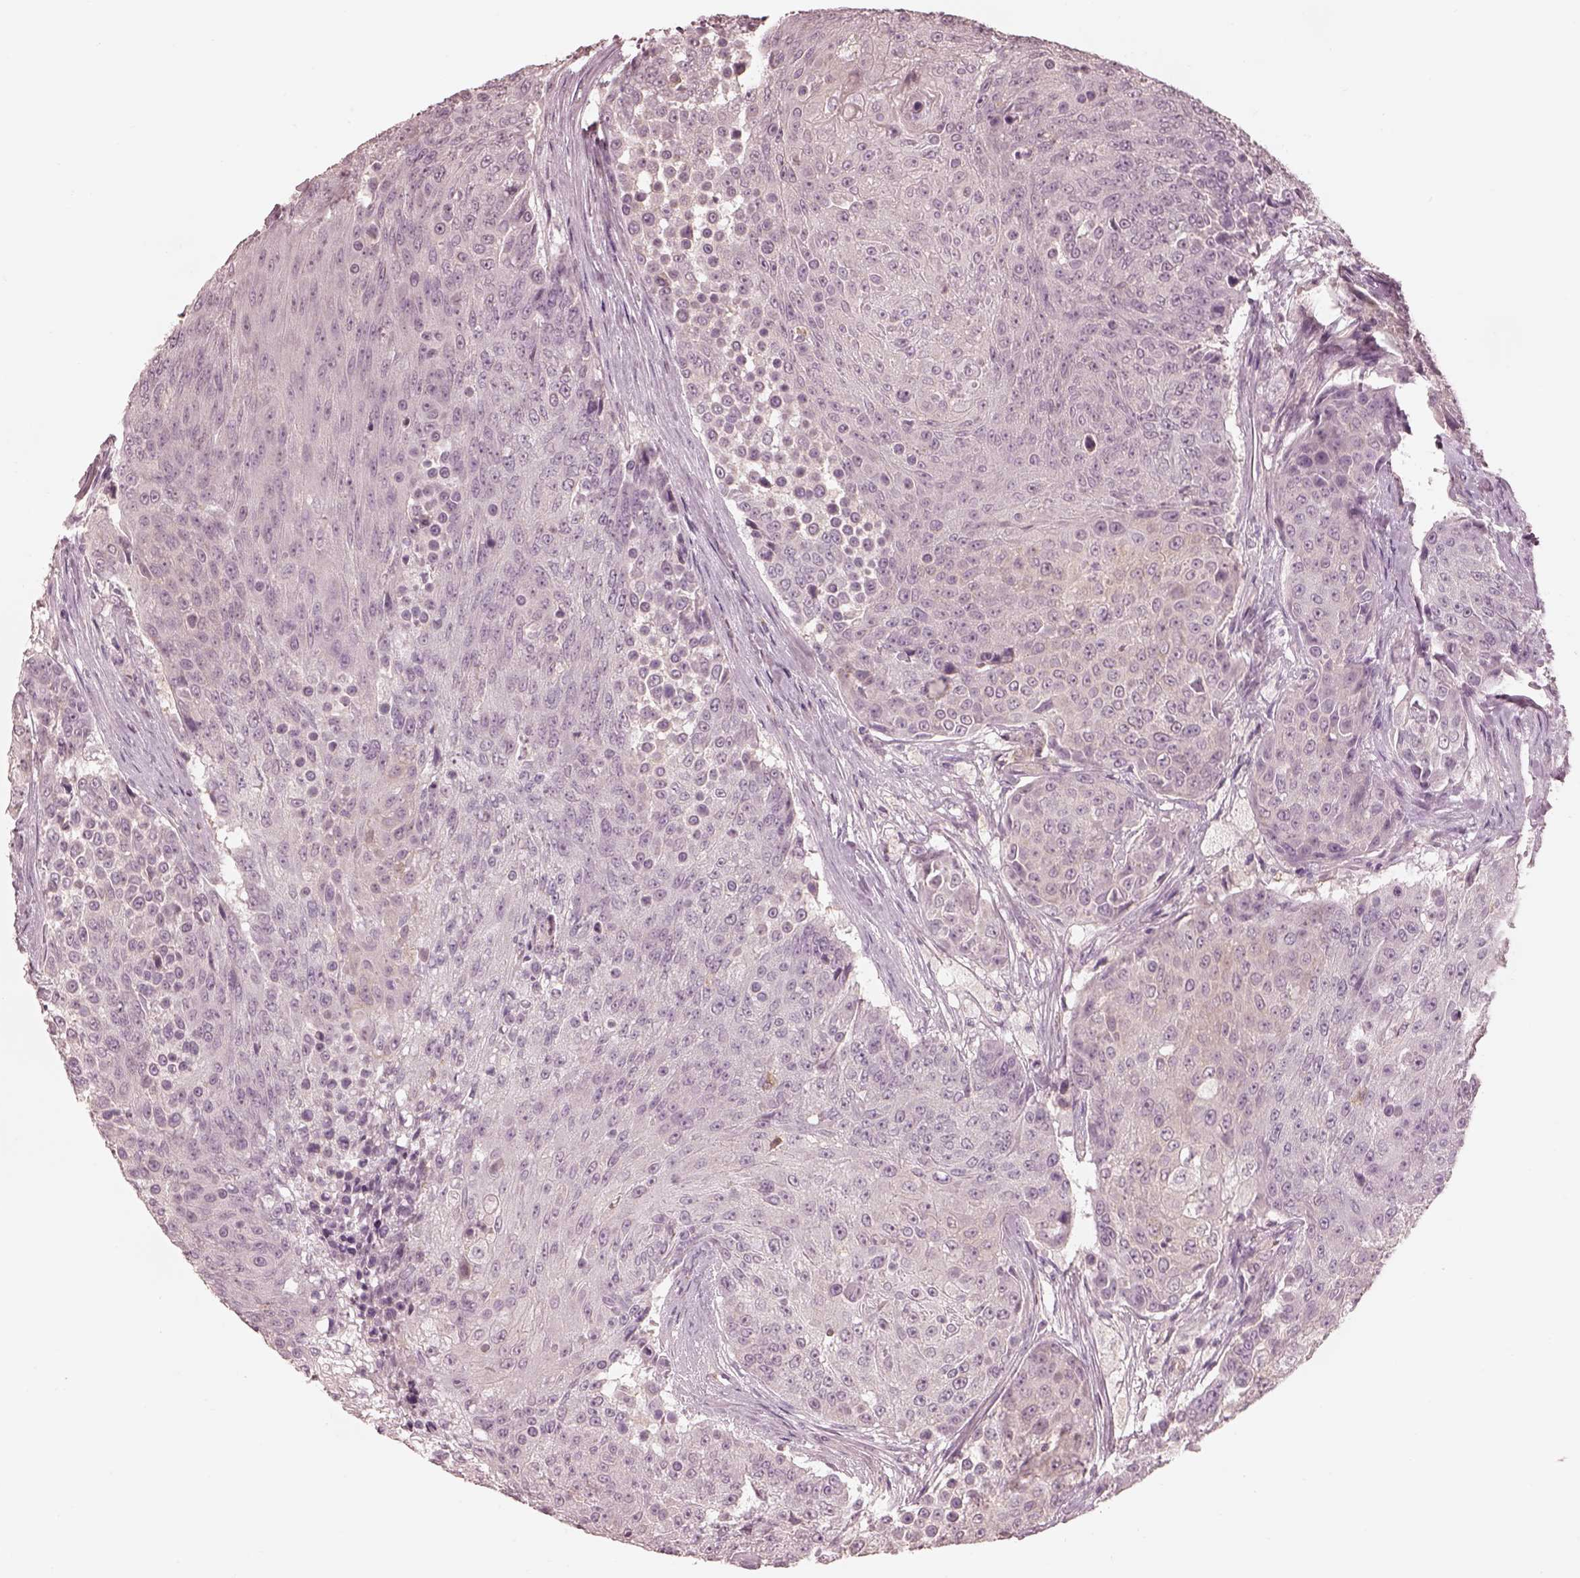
{"staining": {"intensity": "negative", "quantity": "none", "location": "none"}, "tissue": "urothelial cancer", "cell_type": "Tumor cells", "image_type": "cancer", "snomed": [{"axis": "morphology", "description": "Urothelial carcinoma, High grade"}, {"axis": "topography", "description": "Urinary bladder"}], "caption": "The image displays no staining of tumor cells in urothelial cancer.", "gene": "PRKACG", "patient": {"sex": "female", "age": 63}}